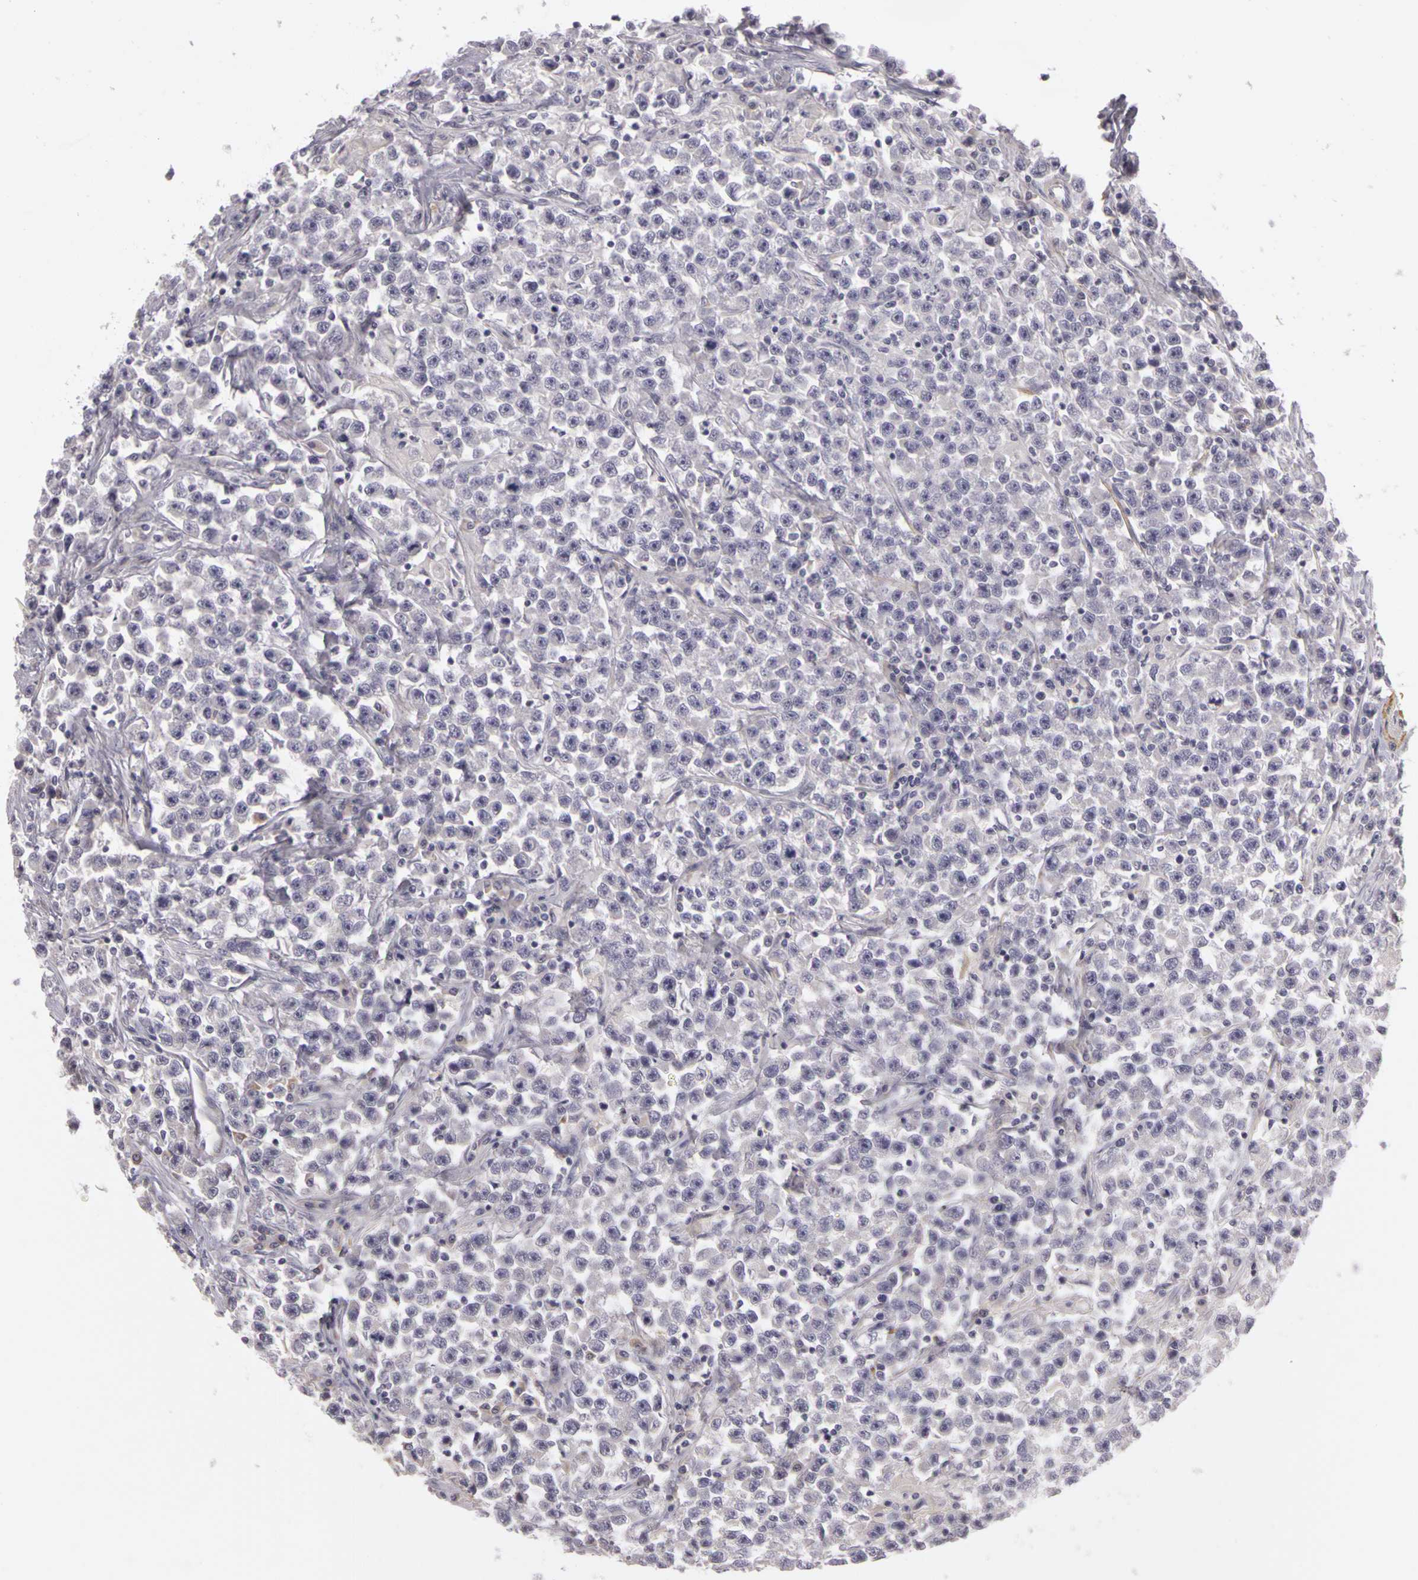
{"staining": {"intensity": "negative", "quantity": "none", "location": "none"}, "tissue": "testis cancer", "cell_type": "Tumor cells", "image_type": "cancer", "snomed": [{"axis": "morphology", "description": "Seminoma, NOS"}, {"axis": "topography", "description": "Testis"}], "caption": "DAB immunohistochemical staining of testis seminoma demonstrates no significant expression in tumor cells.", "gene": "CNTN2", "patient": {"sex": "male", "age": 33}}